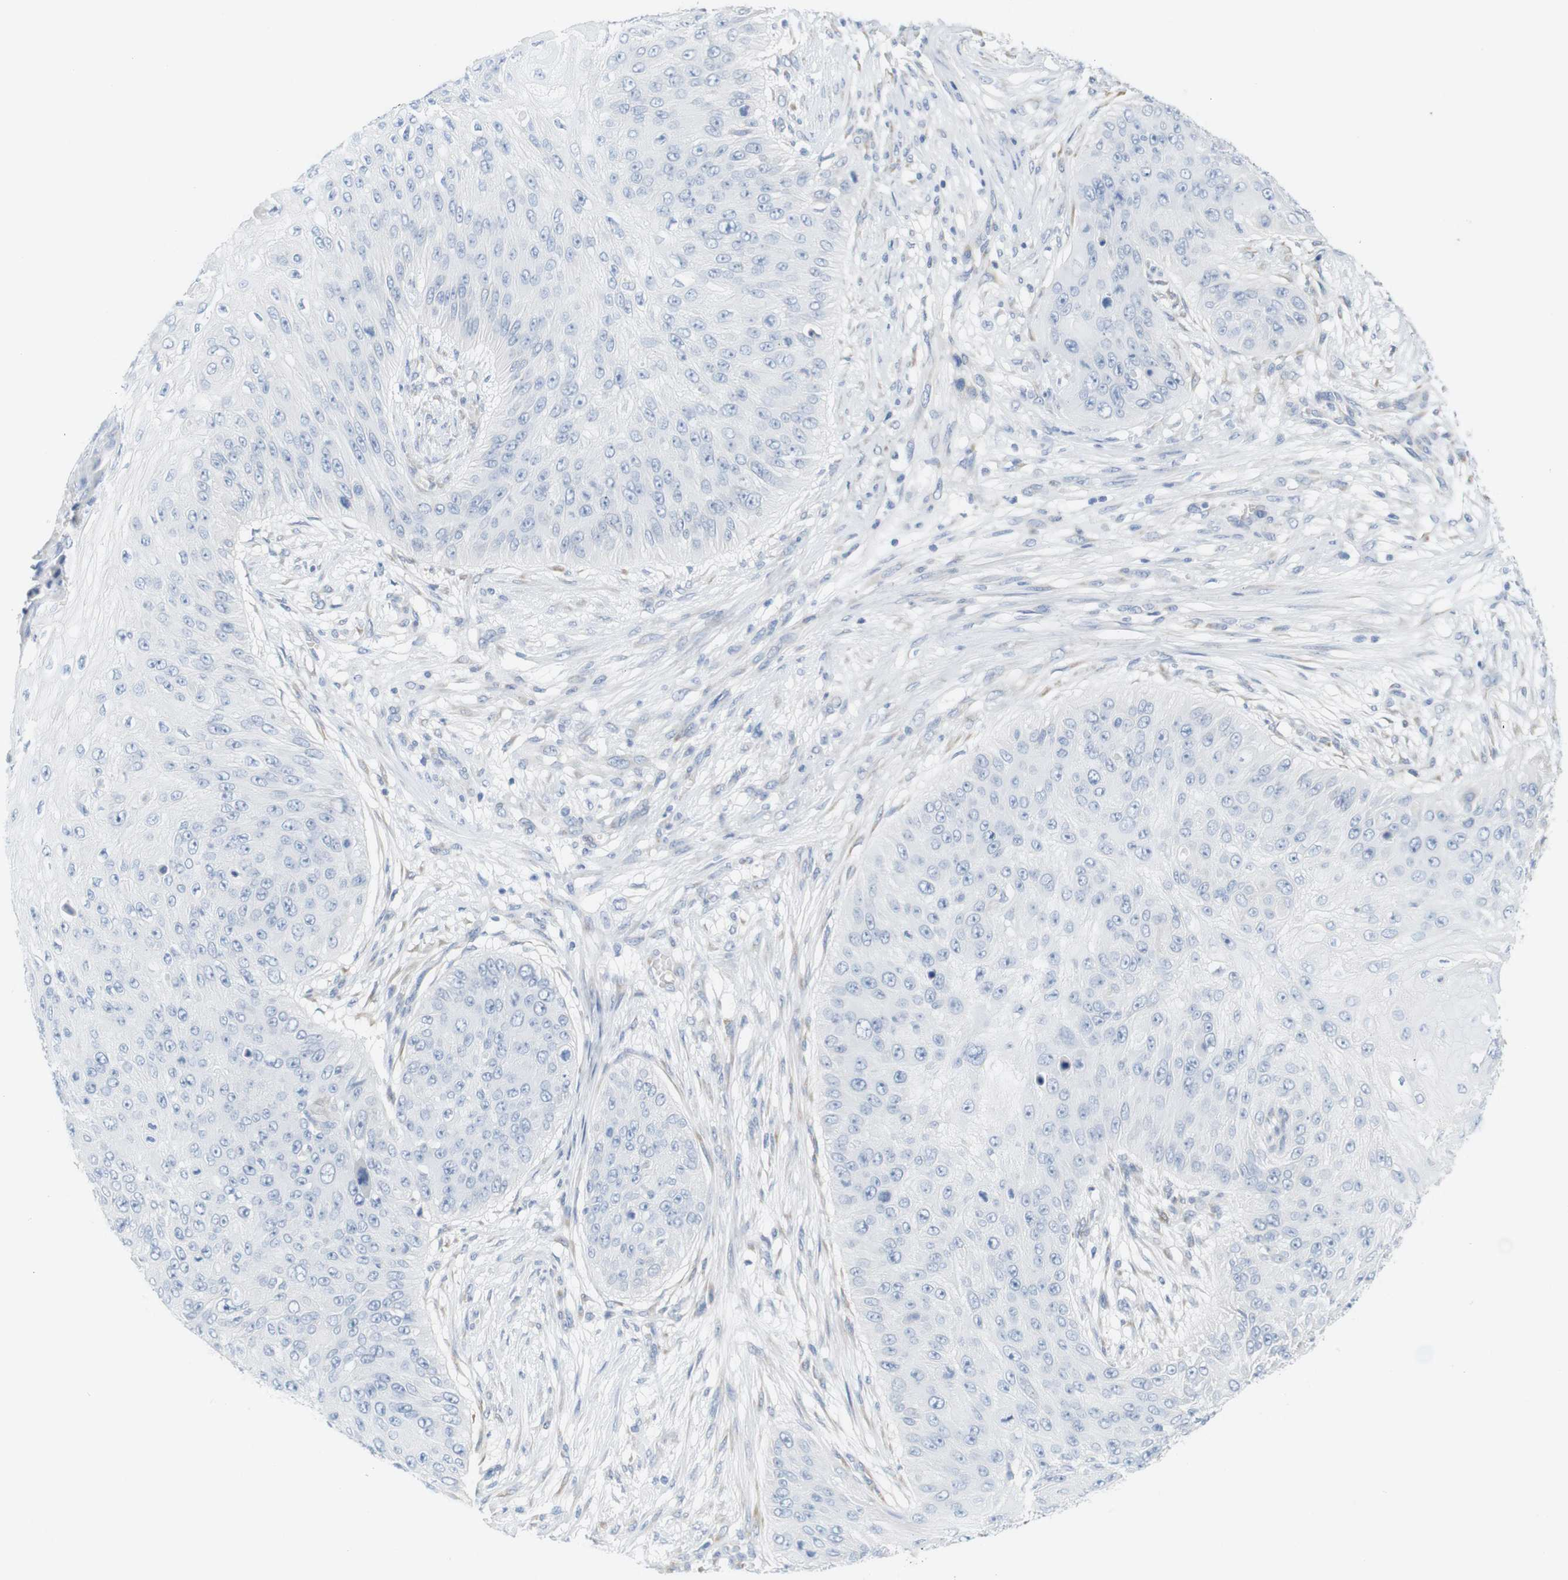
{"staining": {"intensity": "negative", "quantity": "none", "location": "none"}, "tissue": "skin cancer", "cell_type": "Tumor cells", "image_type": "cancer", "snomed": [{"axis": "morphology", "description": "Squamous cell carcinoma, NOS"}, {"axis": "topography", "description": "Skin"}], "caption": "Immunohistochemistry image of squamous cell carcinoma (skin) stained for a protein (brown), which reveals no positivity in tumor cells. Brightfield microscopy of immunohistochemistry (IHC) stained with DAB (brown) and hematoxylin (blue), captured at high magnification.", "gene": "RGS9", "patient": {"sex": "female", "age": 80}}